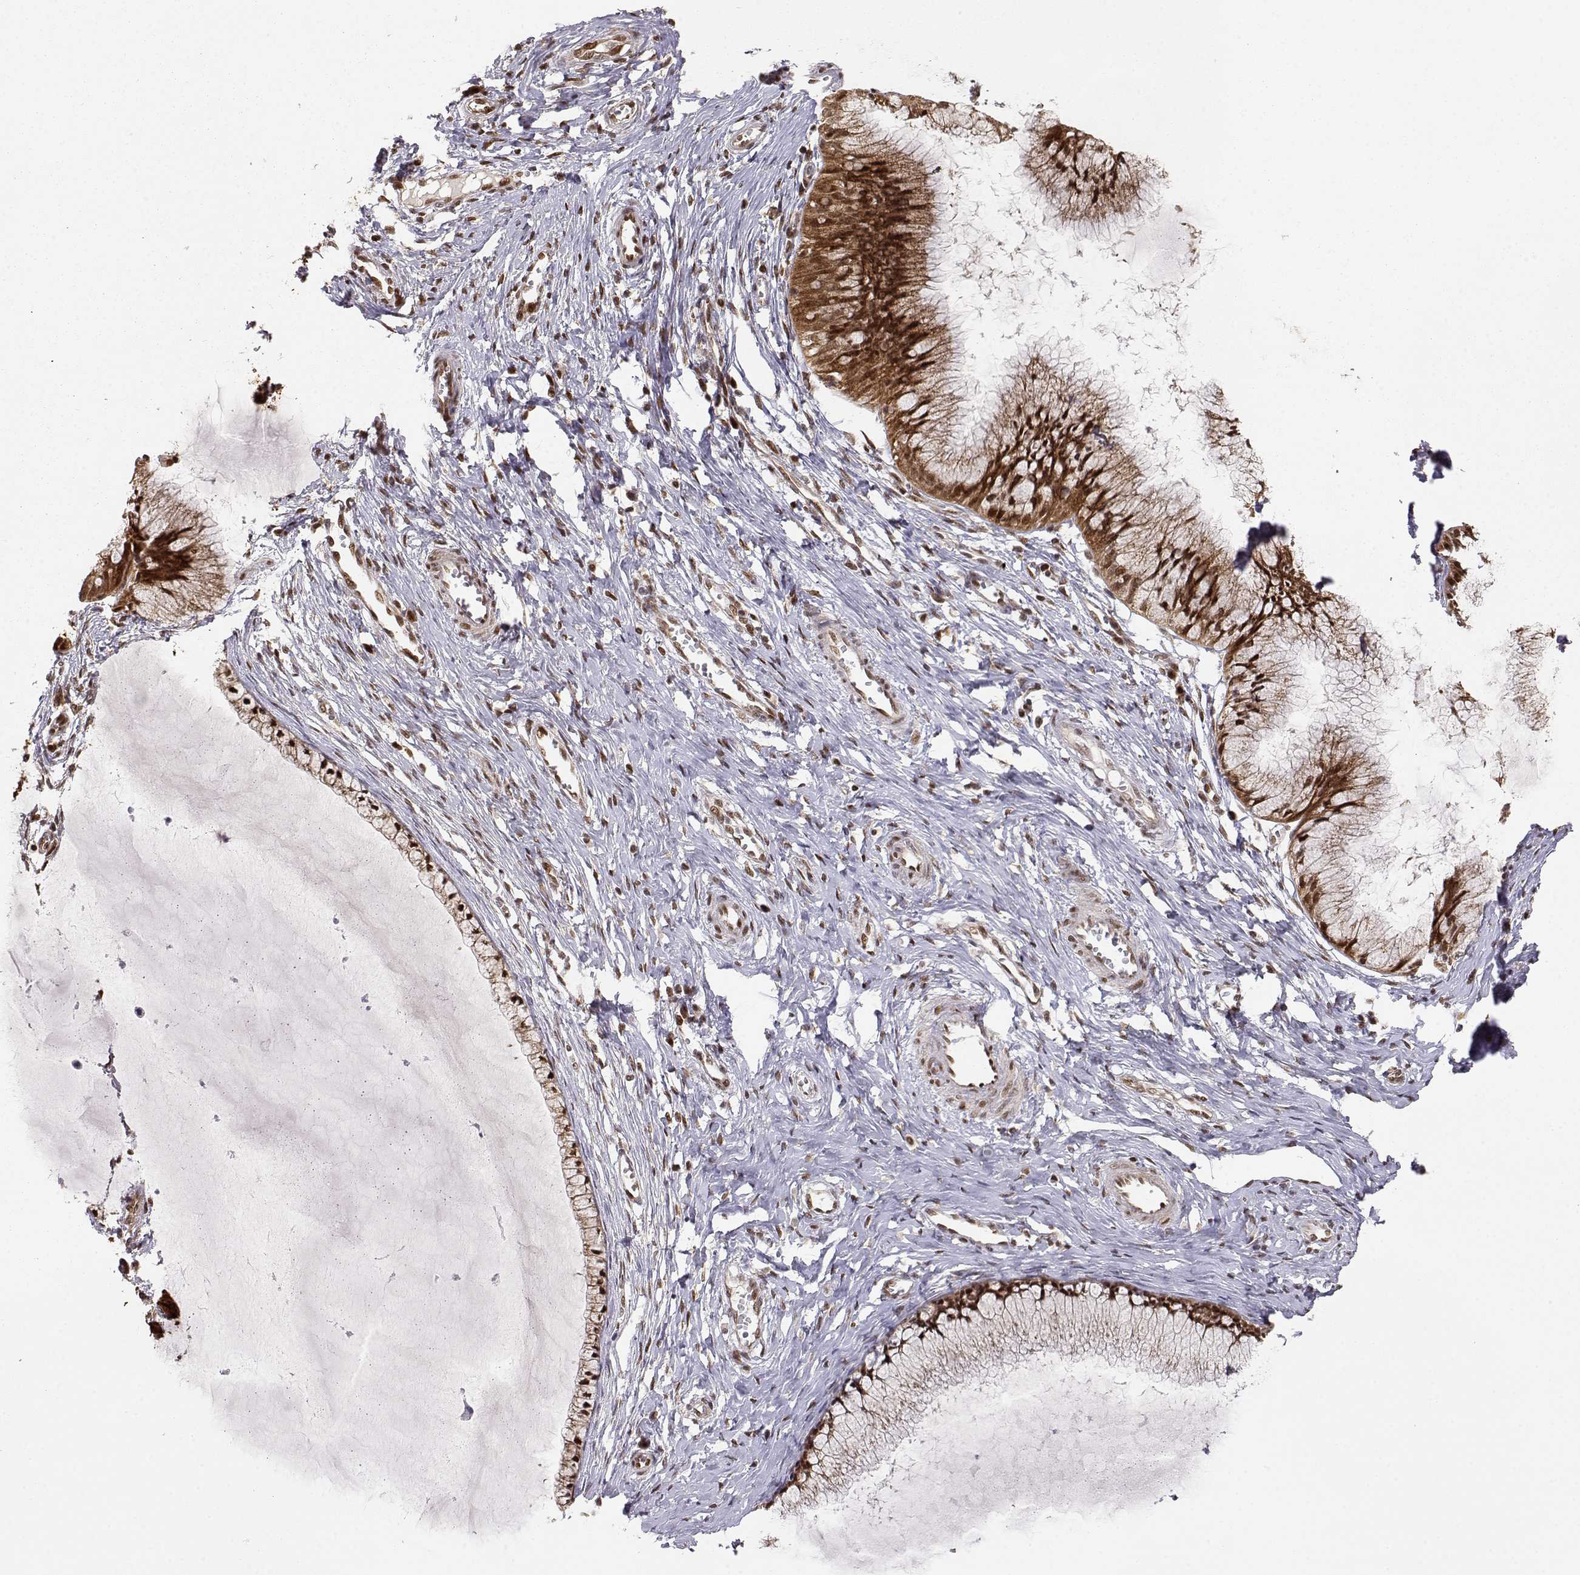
{"staining": {"intensity": "strong", "quantity": ">75%", "location": "cytoplasmic/membranous,nuclear"}, "tissue": "cervical cancer", "cell_type": "Tumor cells", "image_type": "cancer", "snomed": [{"axis": "morphology", "description": "Squamous cell carcinoma, NOS"}, {"axis": "topography", "description": "Cervix"}], "caption": "About >75% of tumor cells in human squamous cell carcinoma (cervical) exhibit strong cytoplasmic/membranous and nuclear protein positivity as visualized by brown immunohistochemical staining.", "gene": "BRCA1", "patient": {"sex": "female", "age": 36}}